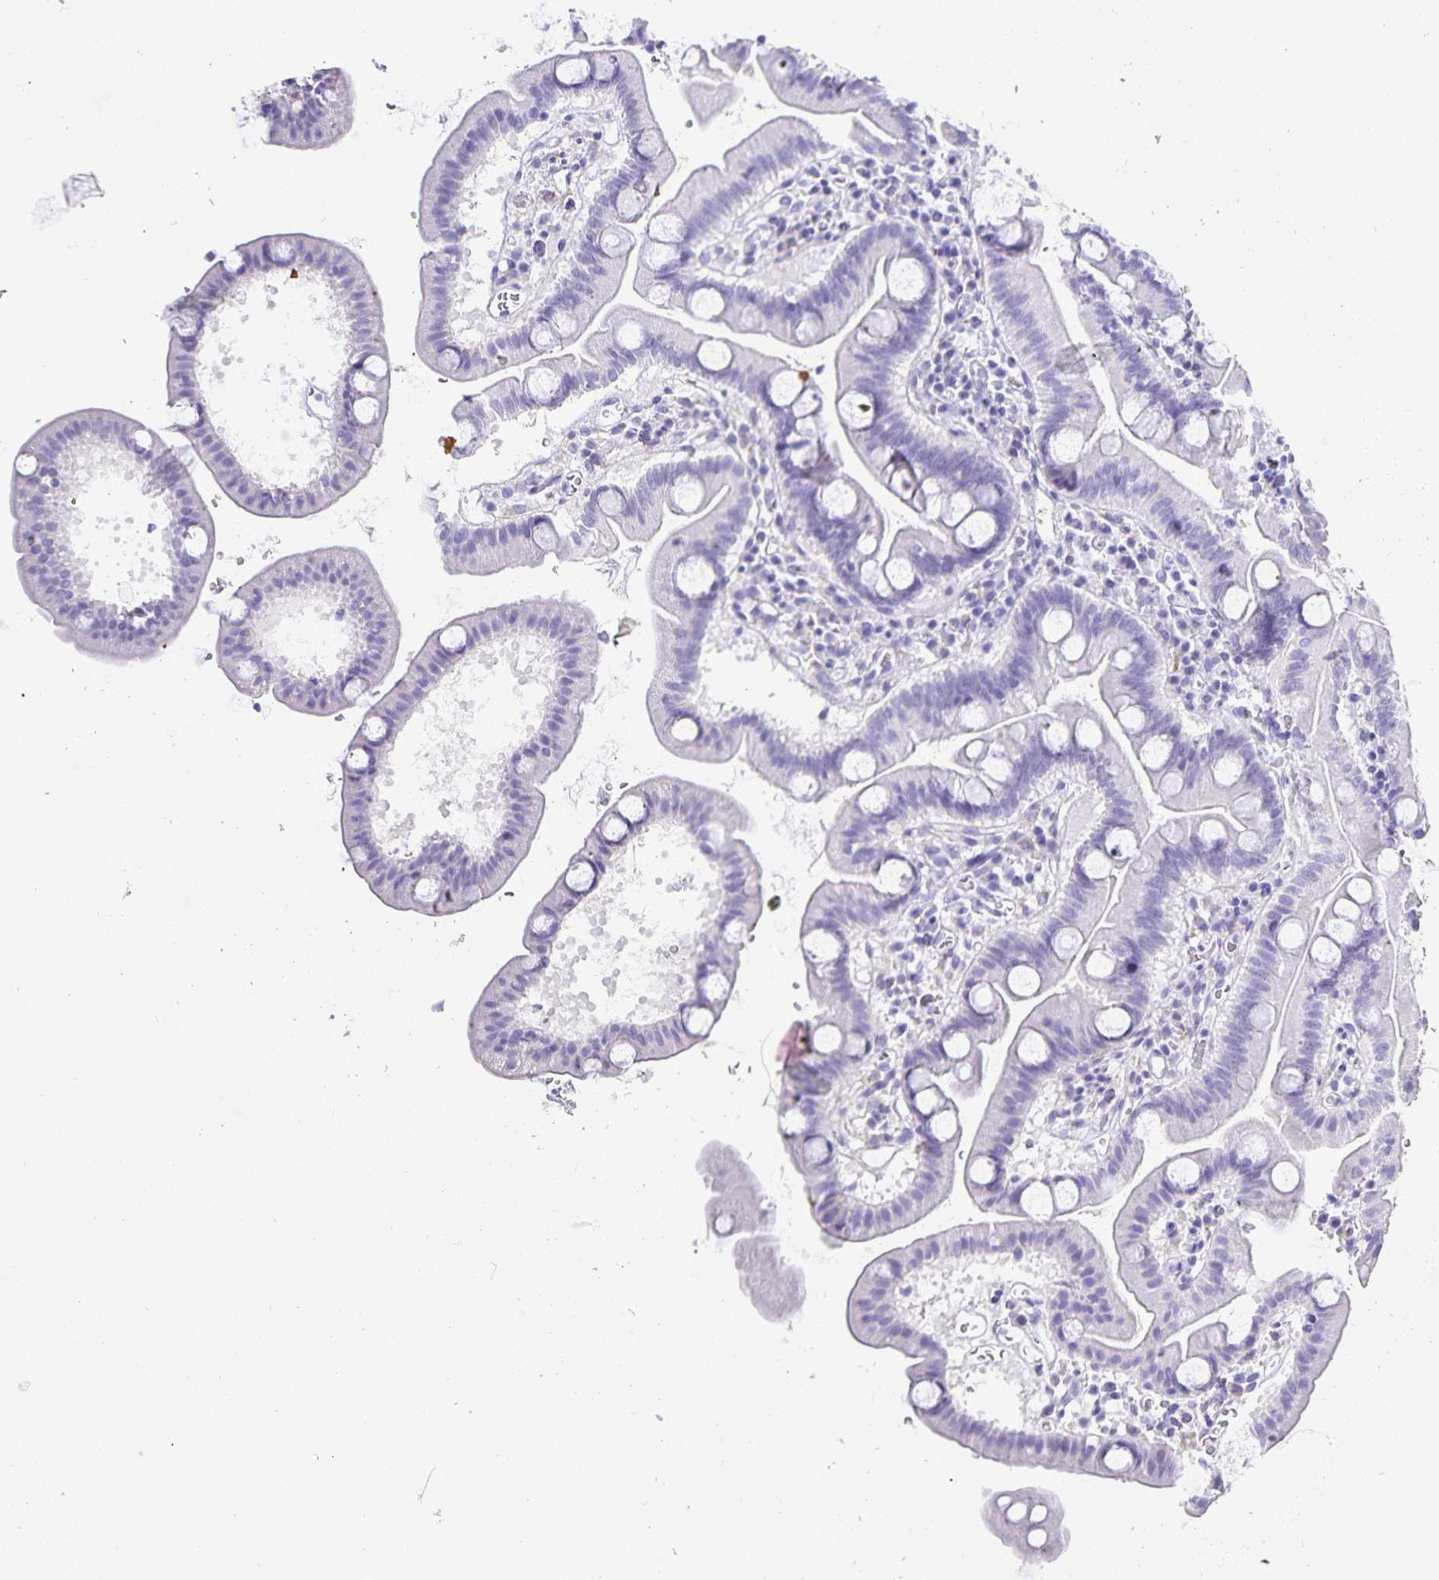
{"staining": {"intensity": "negative", "quantity": "none", "location": "none"}, "tissue": "duodenum", "cell_type": "Glandular cells", "image_type": "normal", "snomed": [{"axis": "morphology", "description": "Normal tissue, NOS"}, {"axis": "topography", "description": "Duodenum"}], "caption": "Human duodenum stained for a protein using immunohistochemistry (IHC) displays no staining in glandular cells.", "gene": "PLAC1", "patient": {"sex": "male", "age": 59}}